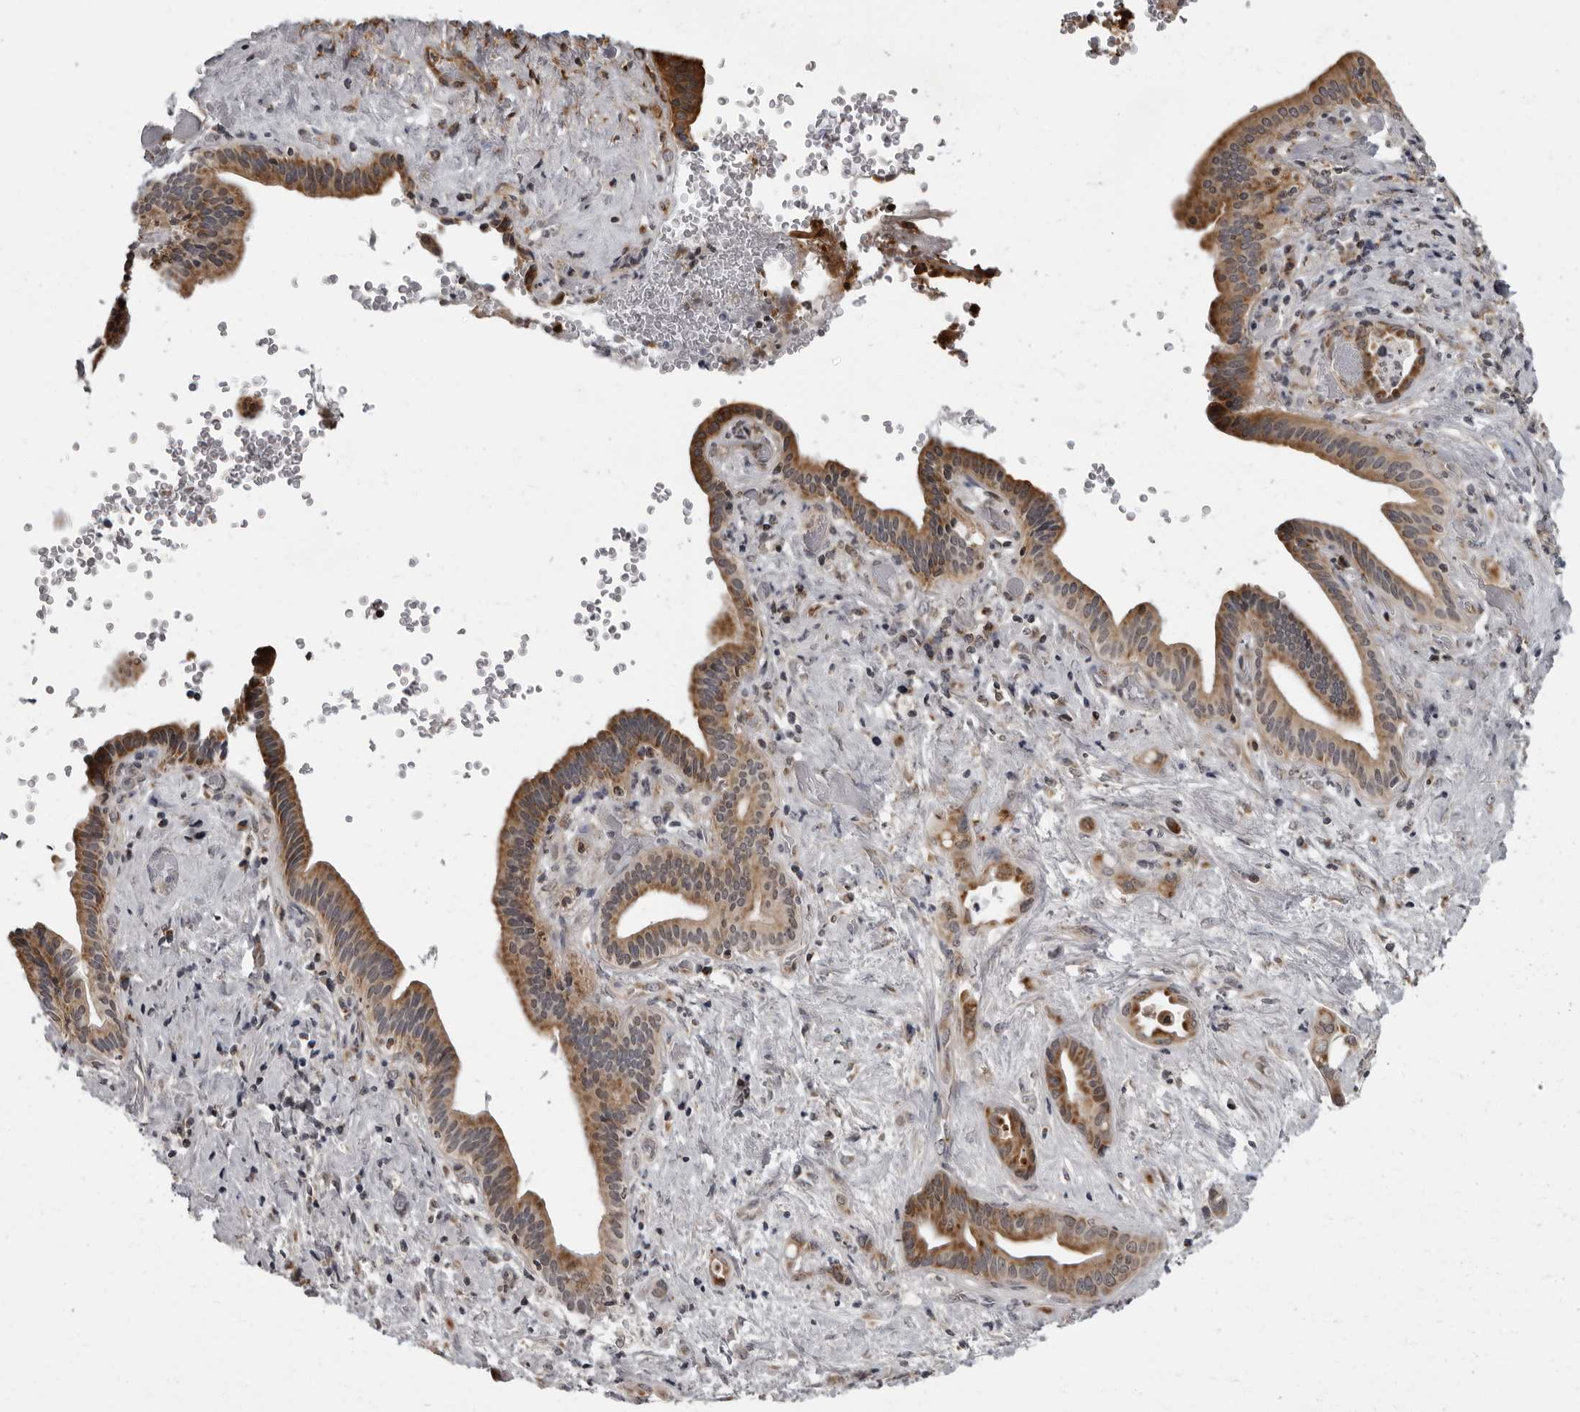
{"staining": {"intensity": "moderate", "quantity": ">75%", "location": "cytoplasmic/membranous"}, "tissue": "liver cancer", "cell_type": "Tumor cells", "image_type": "cancer", "snomed": [{"axis": "morphology", "description": "Cholangiocarcinoma"}, {"axis": "topography", "description": "Liver"}], "caption": "Liver cancer stained with DAB (3,3'-diaminobenzidine) immunohistochemistry reveals medium levels of moderate cytoplasmic/membranous expression in about >75% of tumor cells. The protein of interest is shown in brown color, while the nuclei are stained blue.", "gene": "RTCA", "patient": {"sex": "female", "age": 68}}